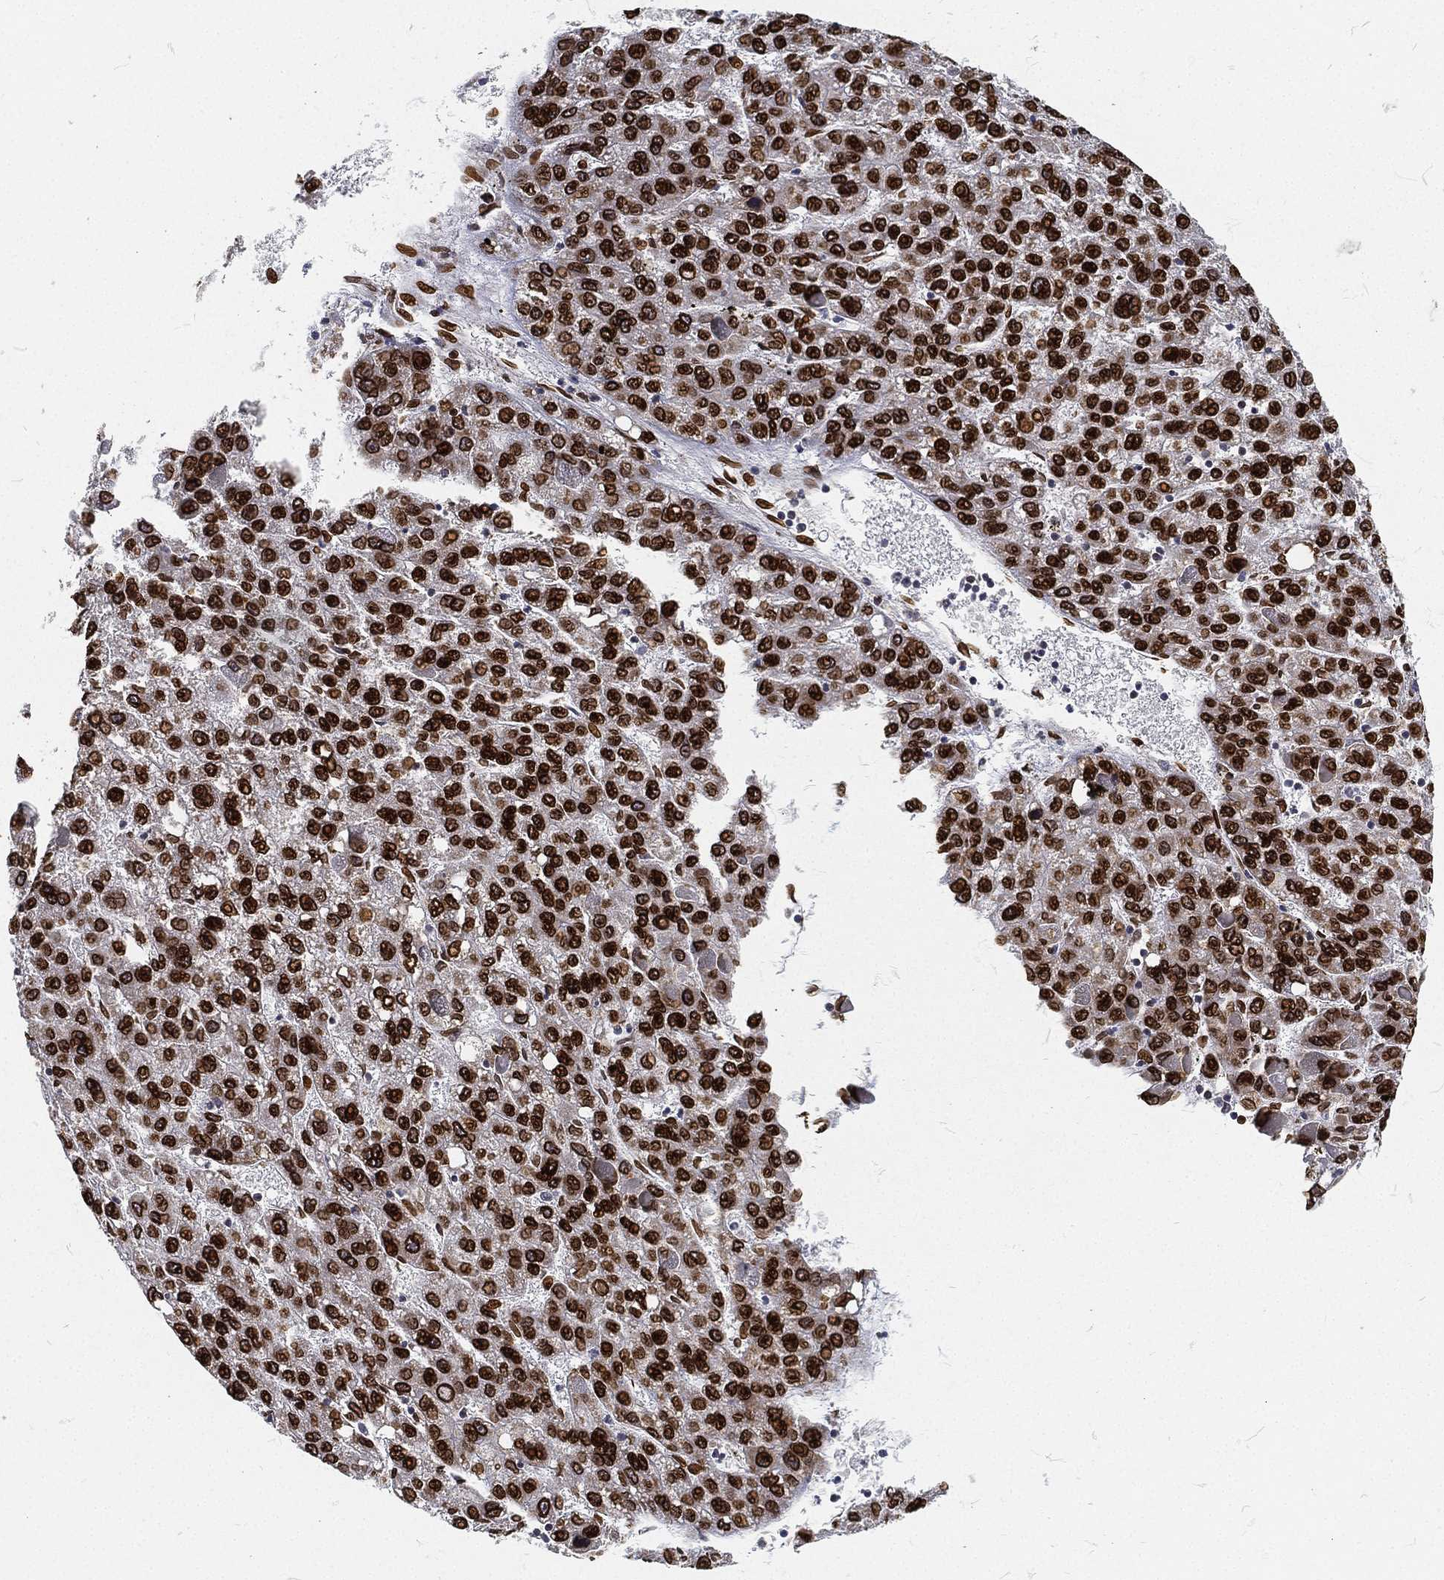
{"staining": {"intensity": "strong", "quantity": ">75%", "location": "cytoplasmic/membranous,nuclear"}, "tissue": "liver cancer", "cell_type": "Tumor cells", "image_type": "cancer", "snomed": [{"axis": "morphology", "description": "Carcinoma, Hepatocellular, NOS"}, {"axis": "topography", "description": "Liver"}], "caption": "Immunohistochemical staining of liver hepatocellular carcinoma shows high levels of strong cytoplasmic/membranous and nuclear protein staining in about >75% of tumor cells. (Brightfield microscopy of DAB IHC at high magnification).", "gene": "PALB2", "patient": {"sex": "female", "age": 82}}